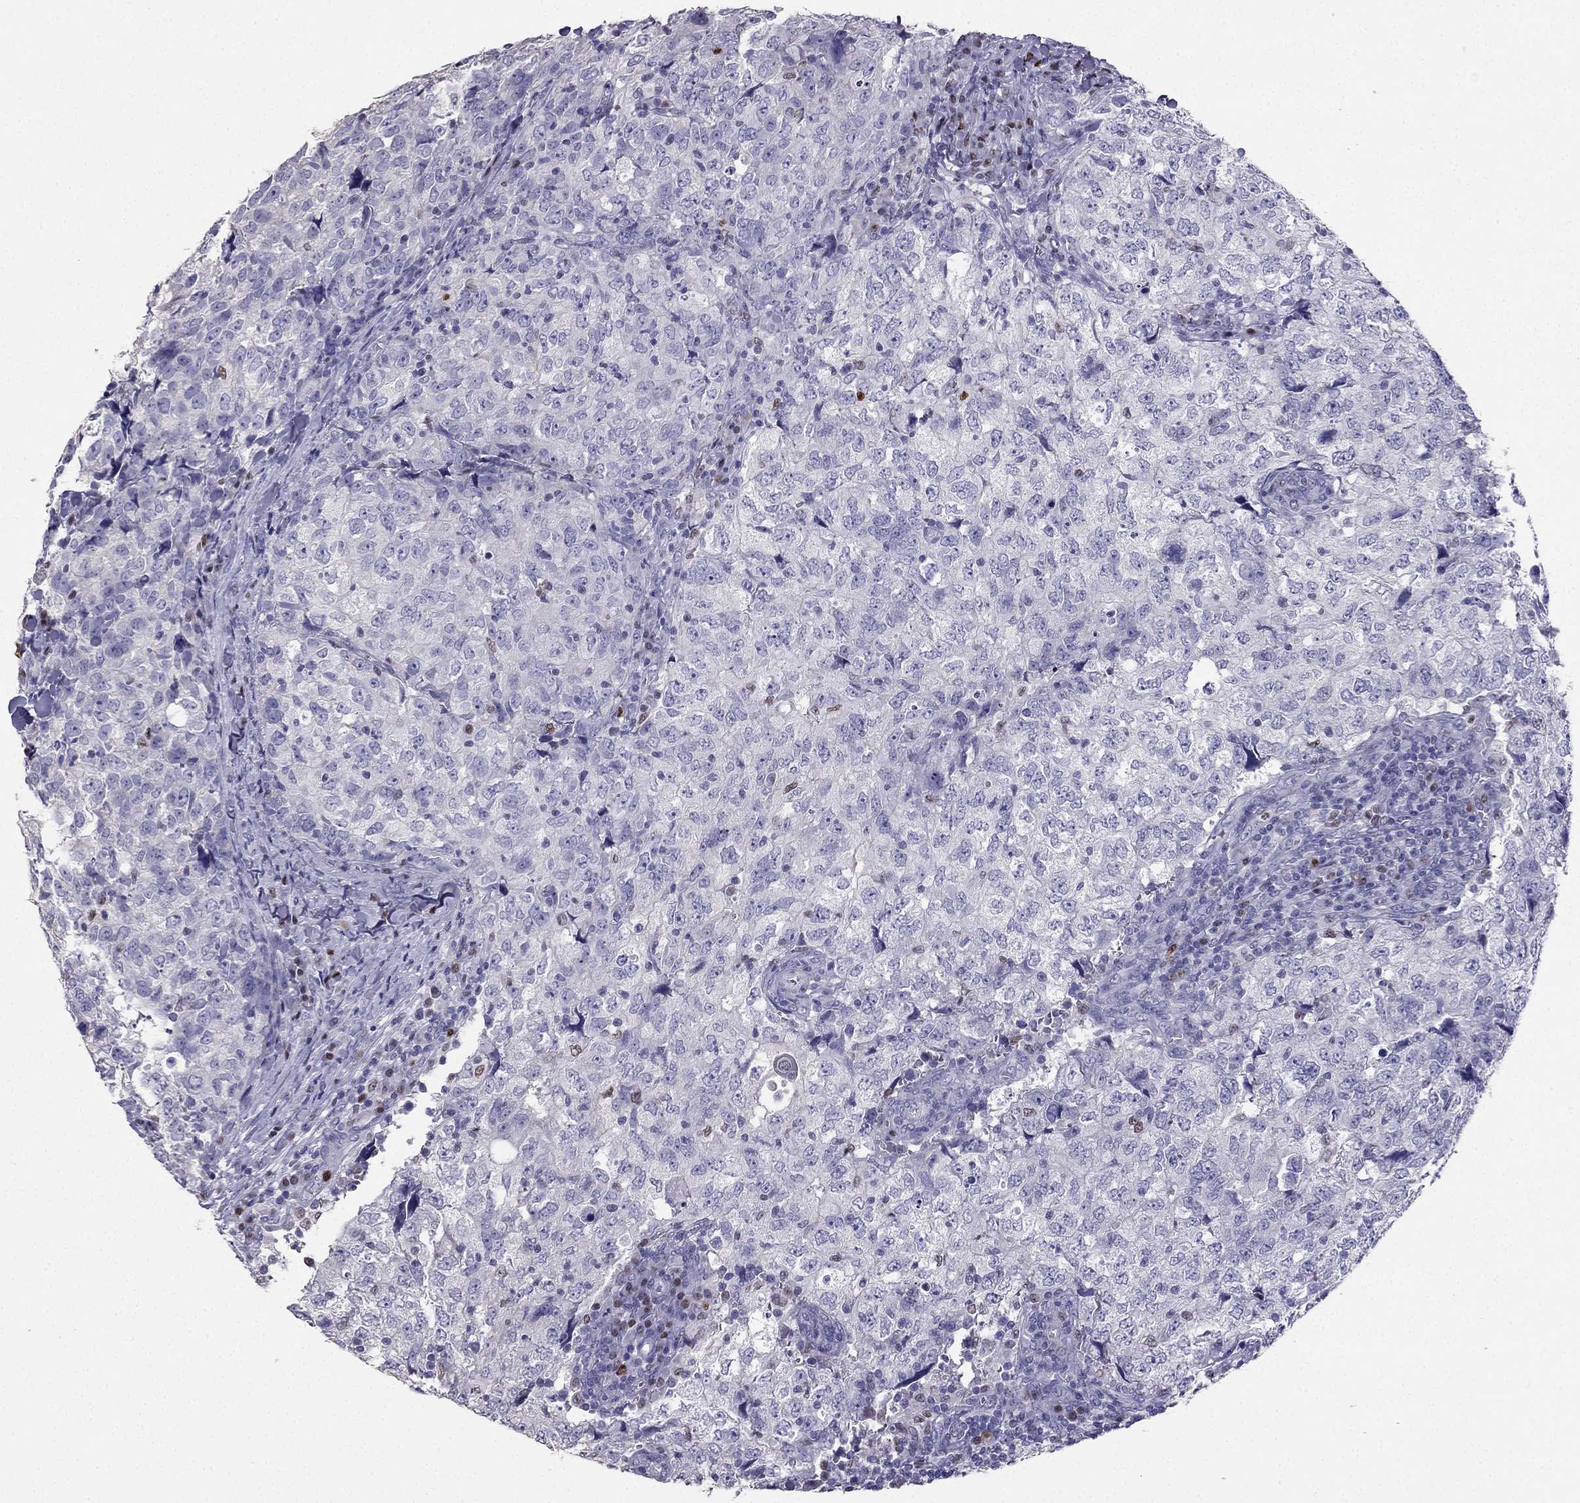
{"staining": {"intensity": "negative", "quantity": "none", "location": "none"}, "tissue": "breast cancer", "cell_type": "Tumor cells", "image_type": "cancer", "snomed": [{"axis": "morphology", "description": "Duct carcinoma"}, {"axis": "topography", "description": "Breast"}], "caption": "This photomicrograph is of invasive ductal carcinoma (breast) stained with immunohistochemistry (IHC) to label a protein in brown with the nuclei are counter-stained blue. There is no staining in tumor cells.", "gene": "ARID3A", "patient": {"sex": "female", "age": 30}}